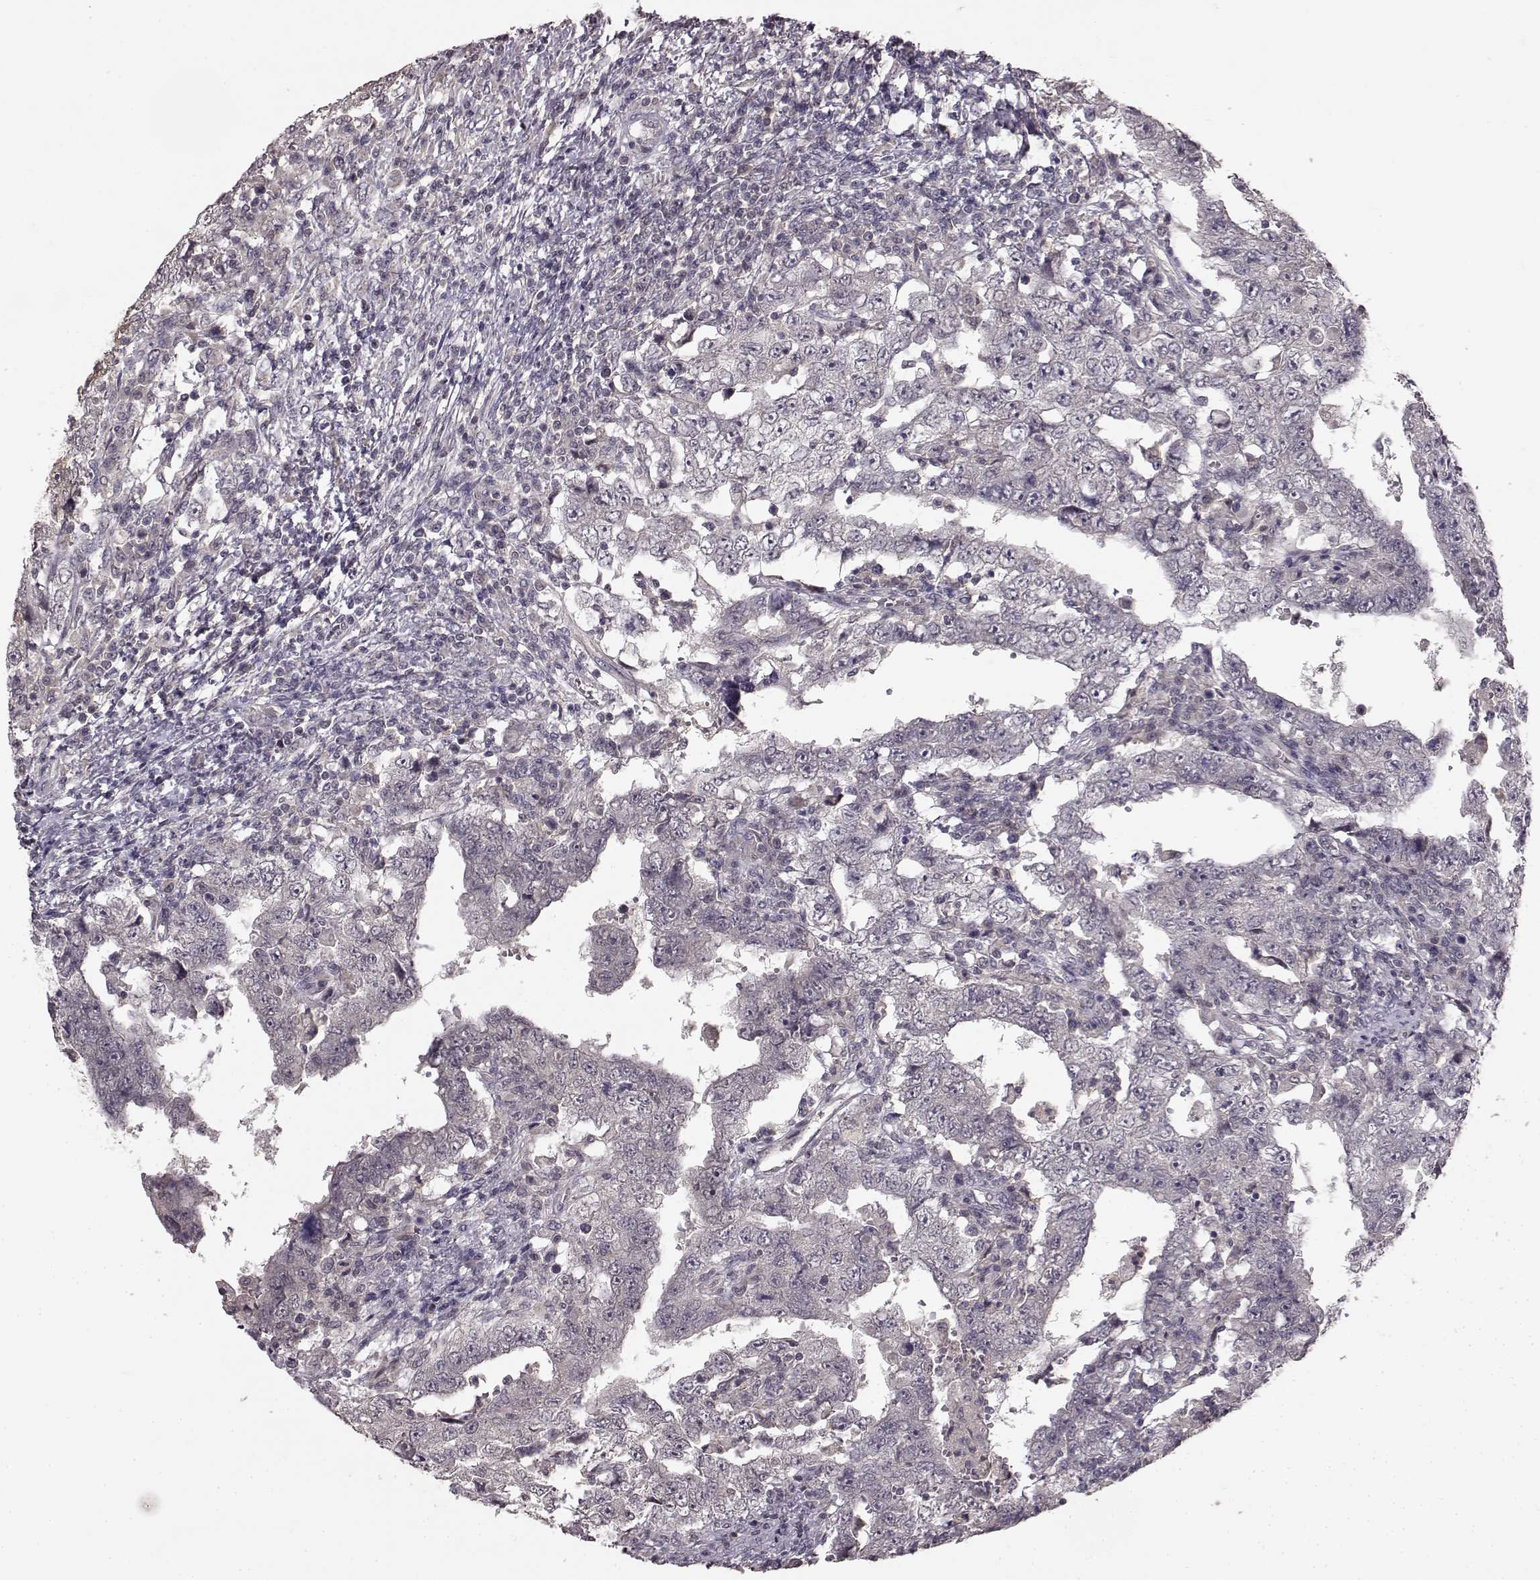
{"staining": {"intensity": "negative", "quantity": "none", "location": "none"}, "tissue": "testis cancer", "cell_type": "Tumor cells", "image_type": "cancer", "snomed": [{"axis": "morphology", "description": "Carcinoma, Embryonal, NOS"}, {"axis": "topography", "description": "Testis"}], "caption": "Immunohistochemistry (IHC) of human testis cancer reveals no staining in tumor cells.", "gene": "NTRK2", "patient": {"sex": "male", "age": 26}}